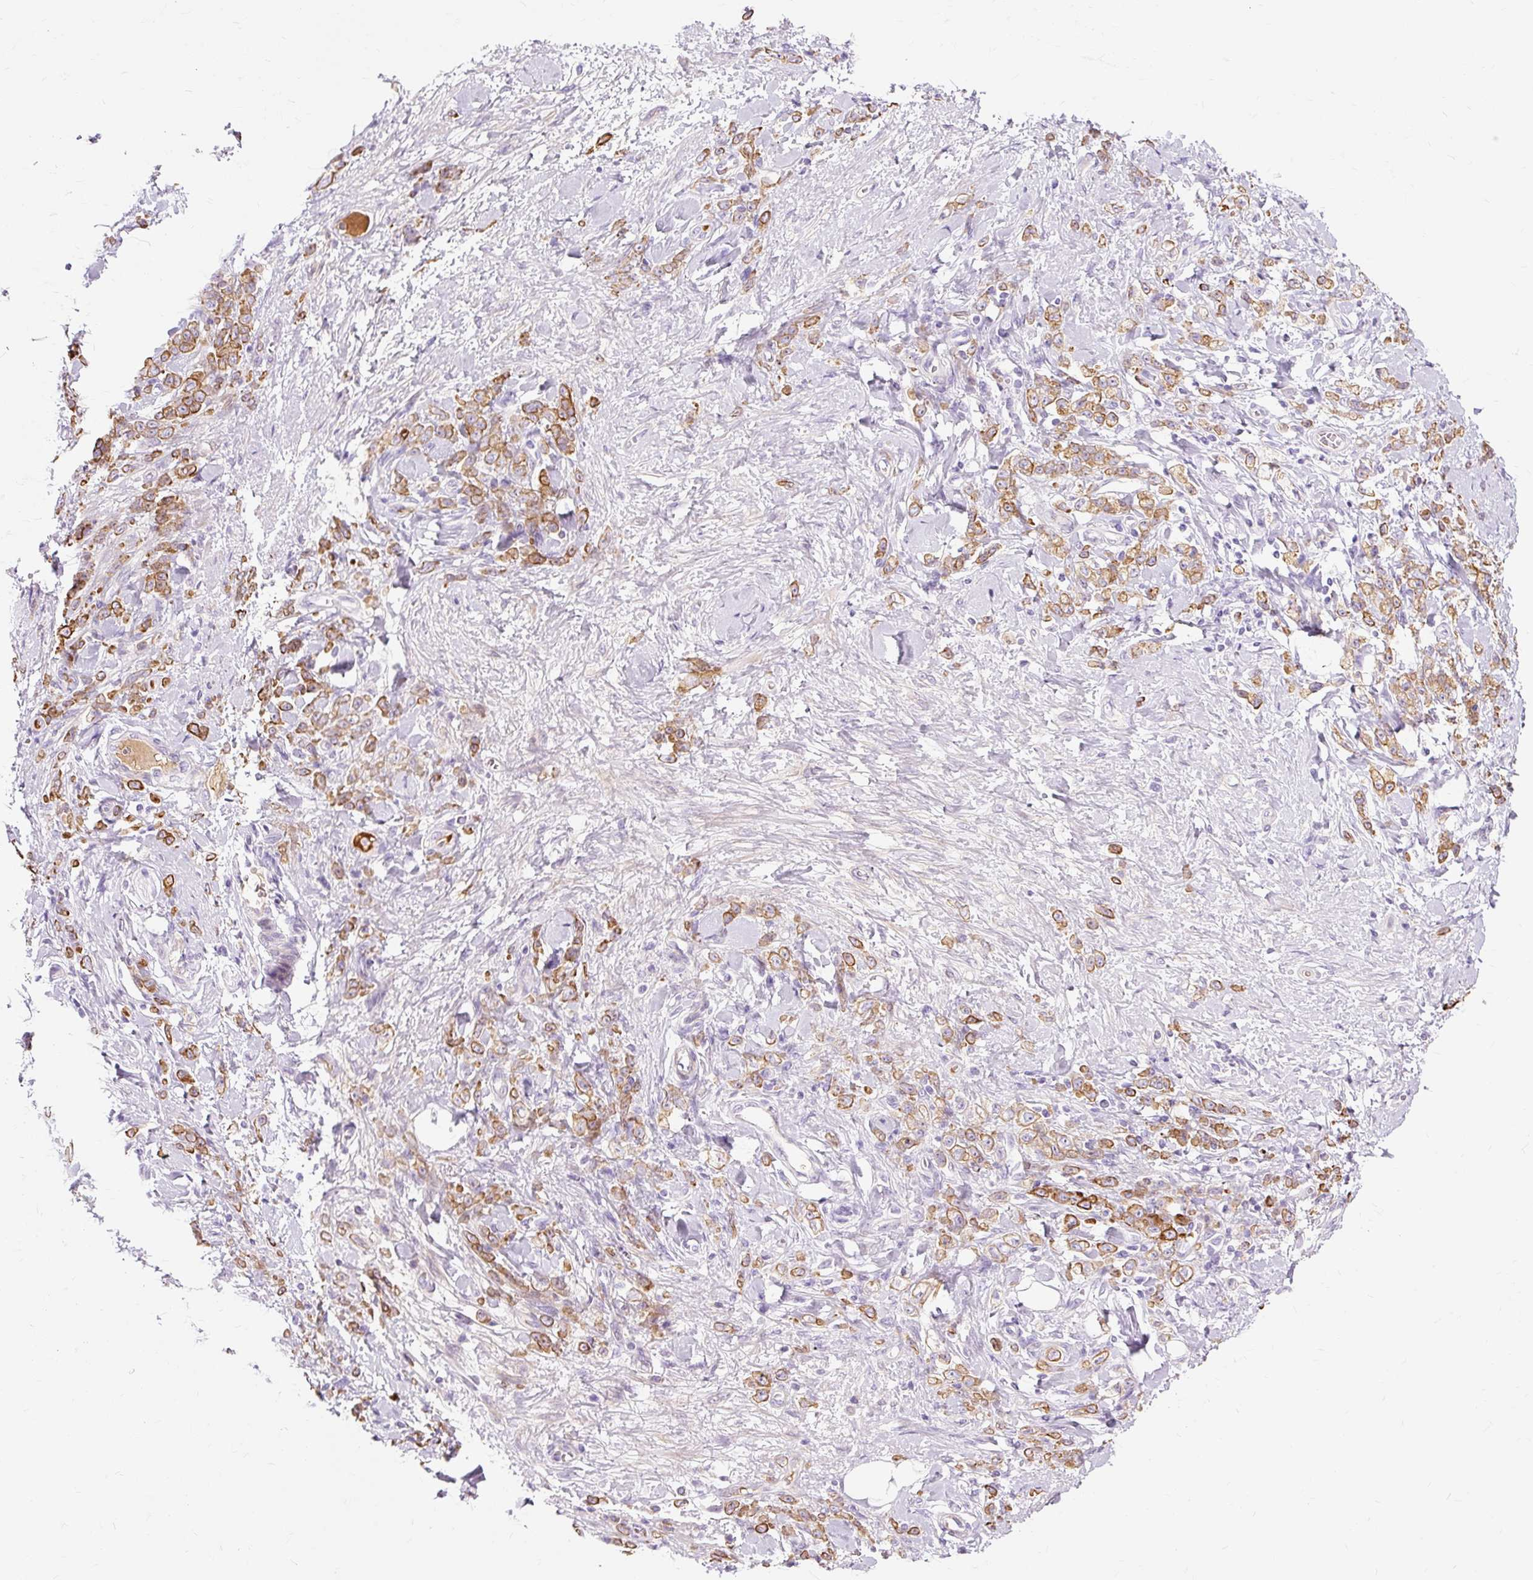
{"staining": {"intensity": "strong", "quantity": ">75%", "location": "cytoplasmic/membranous"}, "tissue": "stomach cancer", "cell_type": "Tumor cells", "image_type": "cancer", "snomed": [{"axis": "morphology", "description": "Normal tissue, NOS"}, {"axis": "morphology", "description": "Adenocarcinoma, NOS"}, {"axis": "topography", "description": "Stomach"}], "caption": "Immunohistochemical staining of human adenocarcinoma (stomach) reveals high levels of strong cytoplasmic/membranous protein staining in about >75% of tumor cells.", "gene": "DCTN4", "patient": {"sex": "male", "age": 82}}